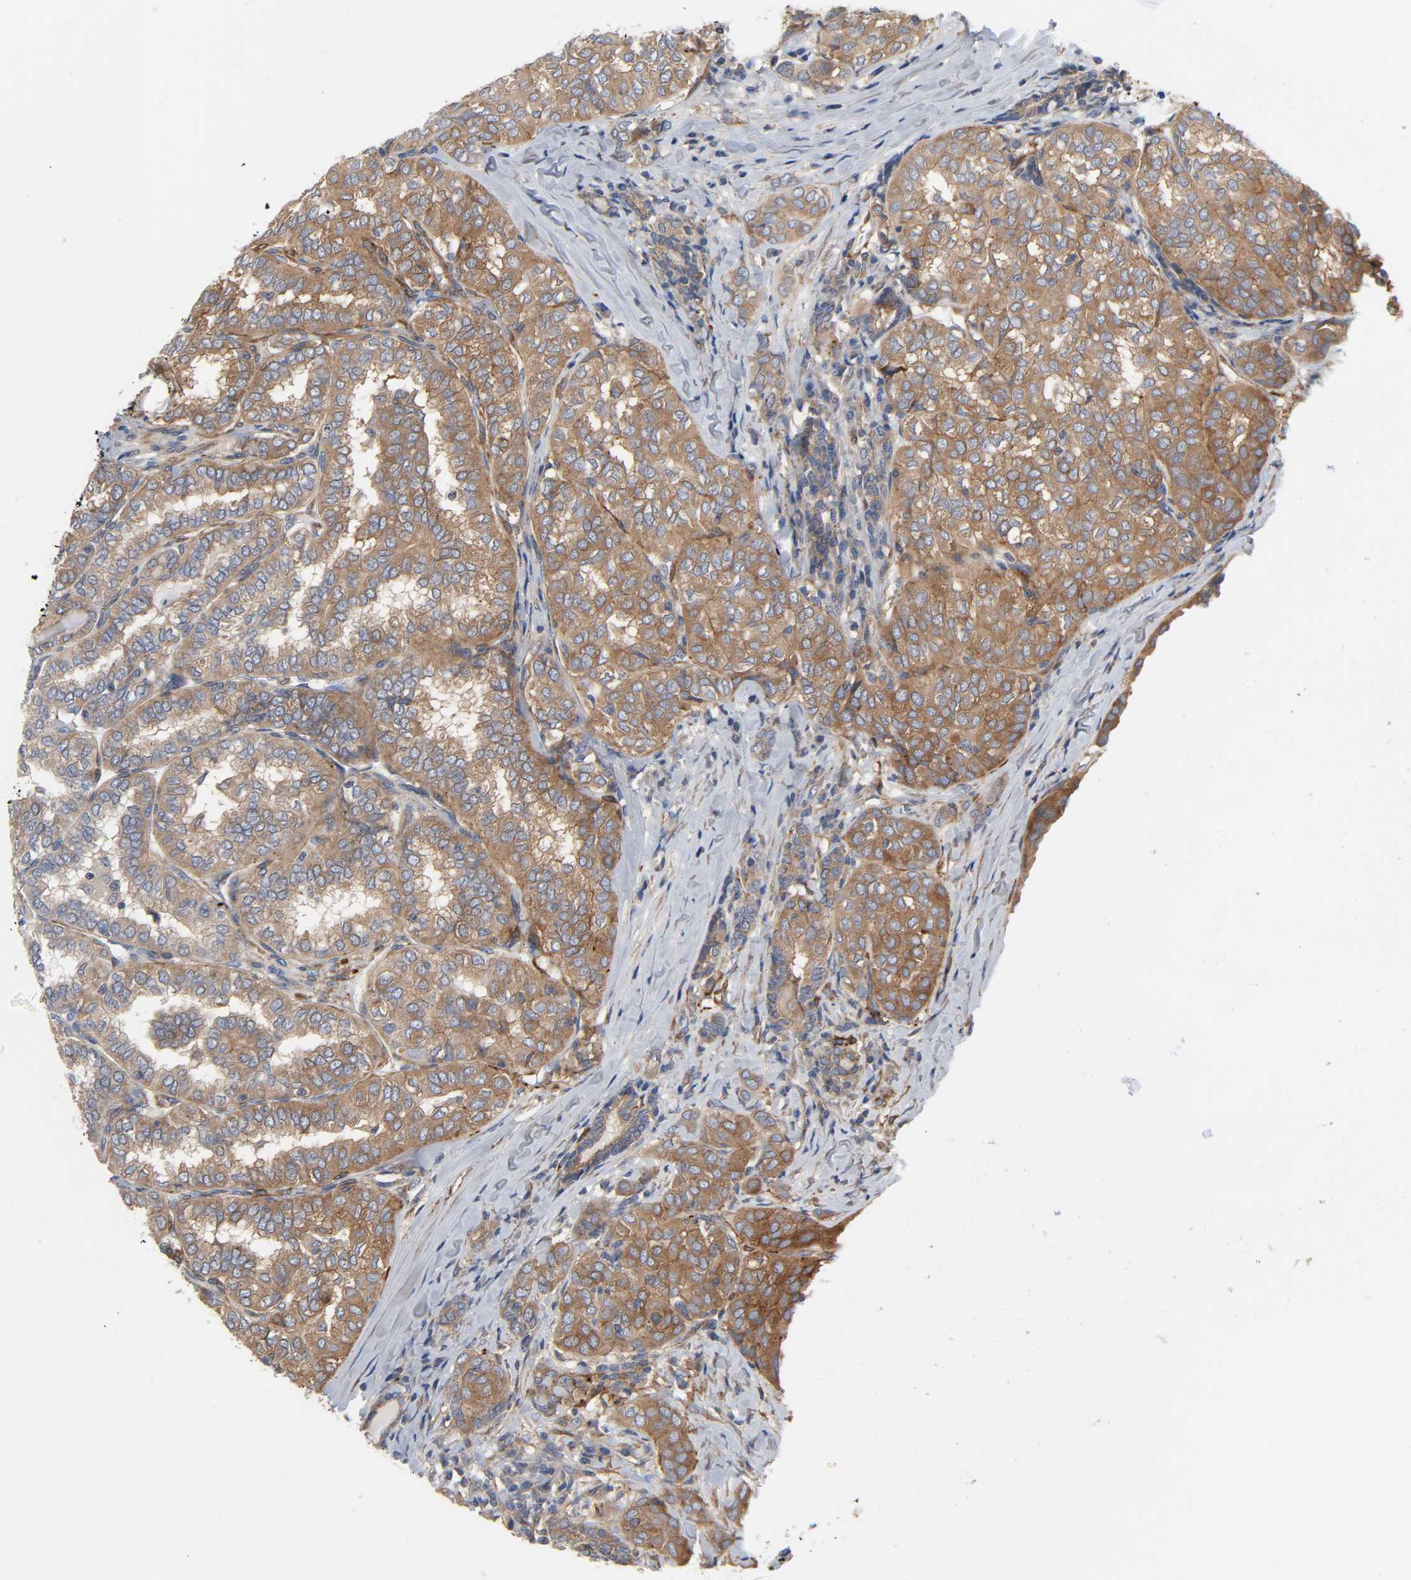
{"staining": {"intensity": "moderate", "quantity": ">75%", "location": "cytoplasmic/membranous"}, "tissue": "thyroid cancer", "cell_type": "Tumor cells", "image_type": "cancer", "snomed": [{"axis": "morphology", "description": "Papillary adenocarcinoma, NOS"}, {"axis": "topography", "description": "Thyroid gland"}], "caption": "Human thyroid cancer (papillary adenocarcinoma) stained with a brown dye reveals moderate cytoplasmic/membranous positive positivity in approximately >75% of tumor cells.", "gene": "ARHGAP1", "patient": {"sex": "female", "age": 30}}